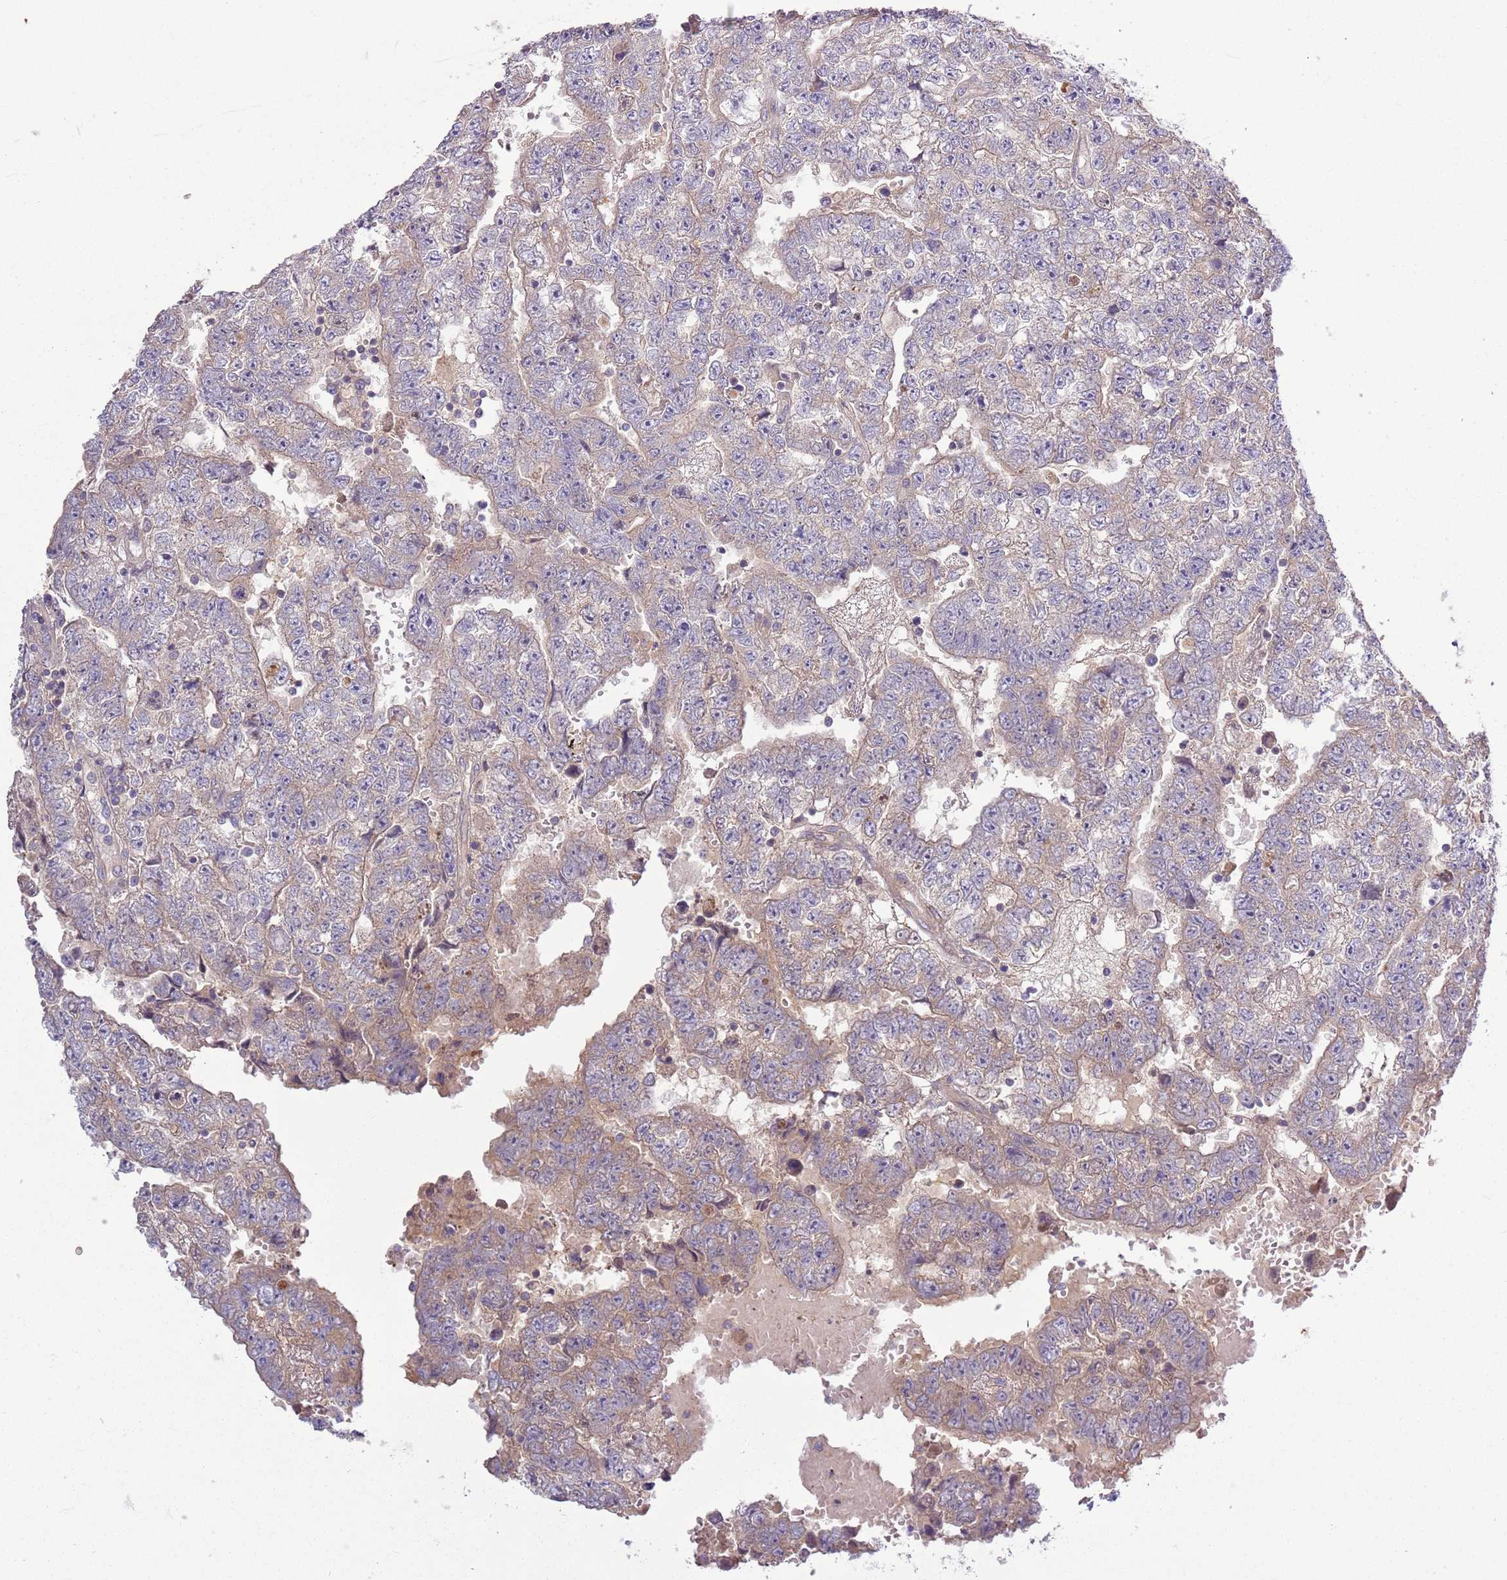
{"staining": {"intensity": "weak", "quantity": "<25%", "location": "cytoplasmic/membranous"}, "tissue": "testis cancer", "cell_type": "Tumor cells", "image_type": "cancer", "snomed": [{"axis": "morphology", "description": "Carcinoma, Embryonal, NOS"}, {"axis": "topography", "description": "Testis"}], "caption": "IHC of testis embryonal carcinoma shows no positivity in tumor cells. Brightfield microscopy of immunohistochemistry (IHC) stained with DAB (3,3'-diaminobenzidine) (brown) and hematoxylin (blue), captured at high magnification.", "gene": "GNL1", "patient": {"sex": "male", "age": 25}}